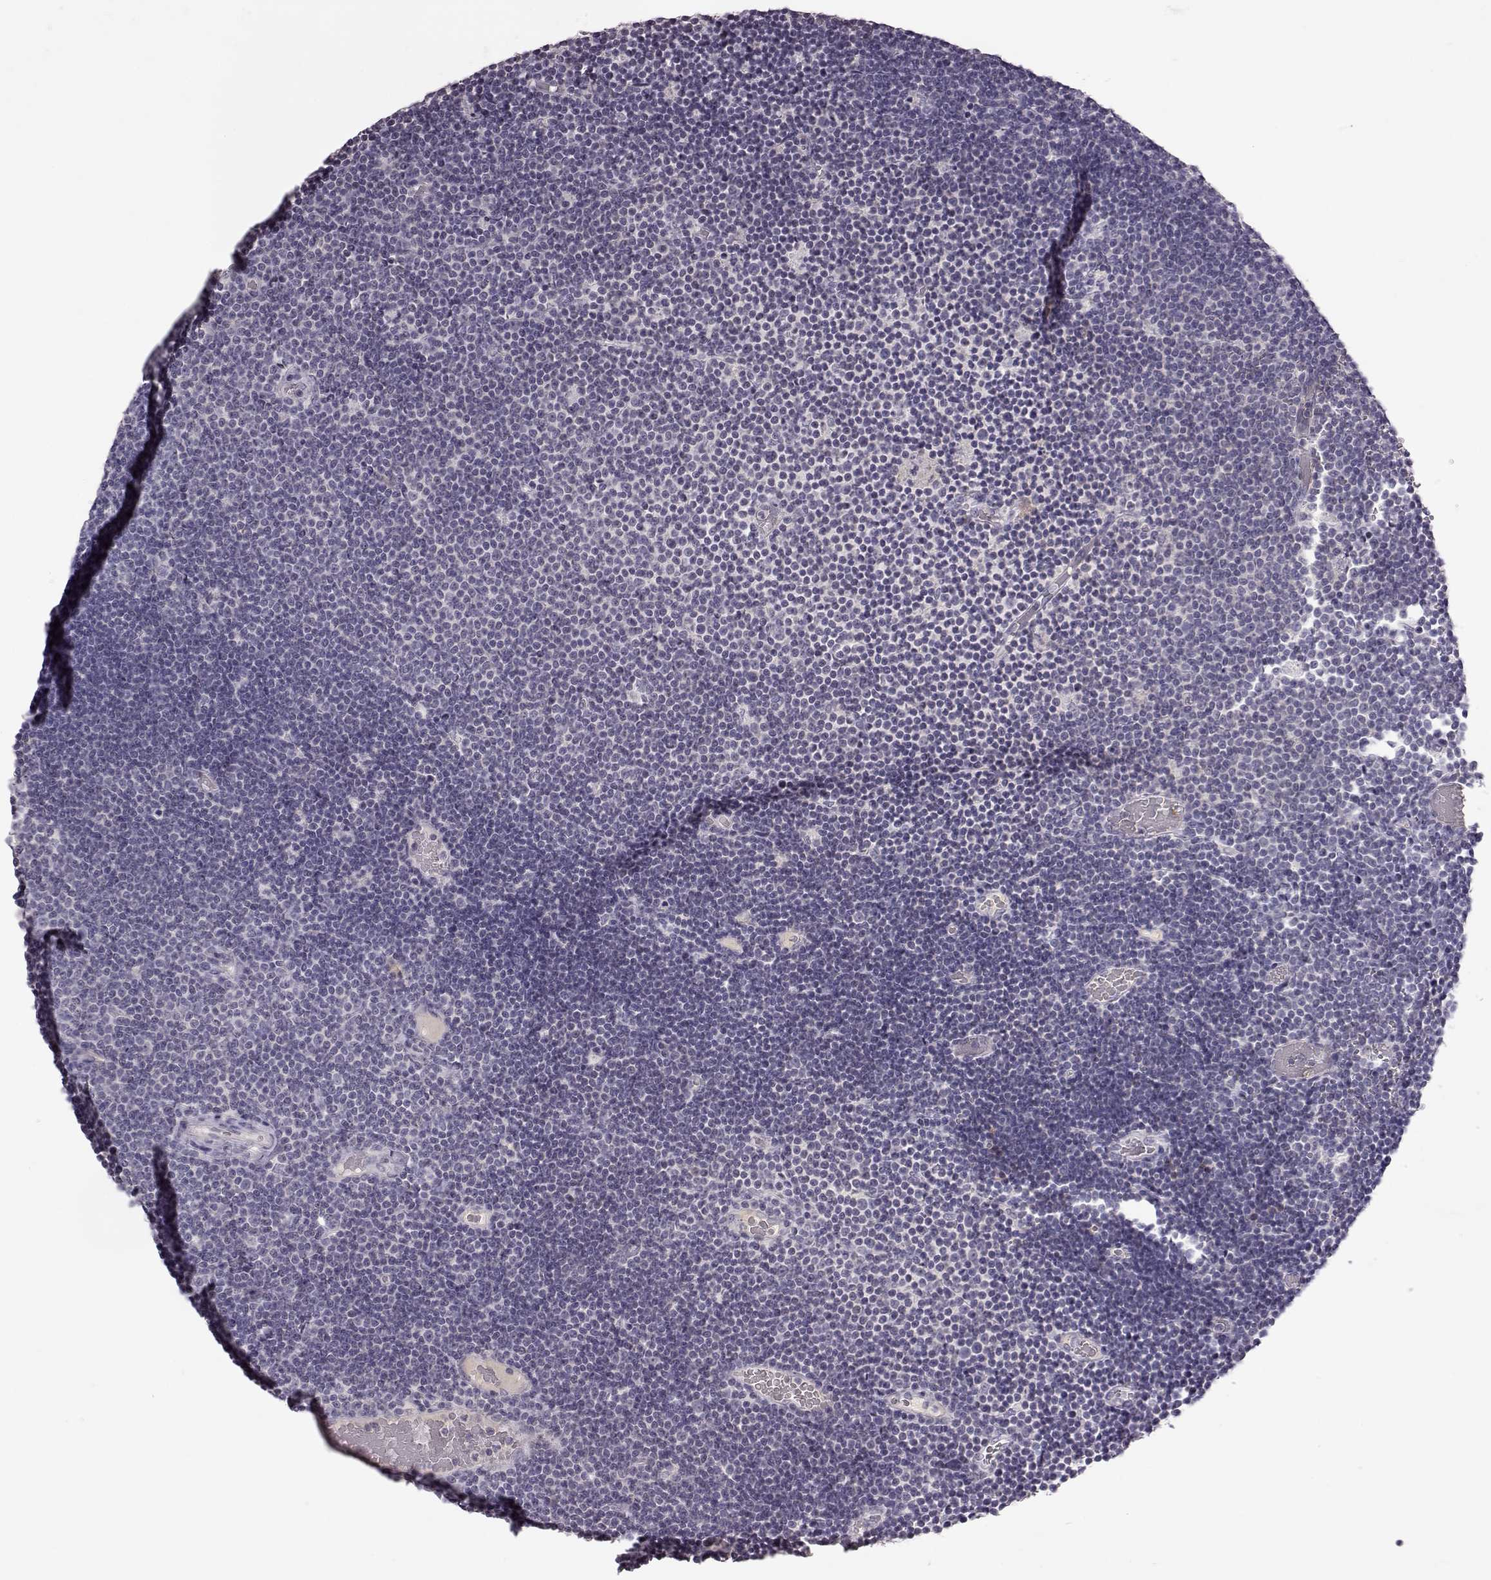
{"staining": {"intensity": "negative", "quantity": "none", "location": "none"}, "tissue": "lymphoma", "cell_type": "Tumor cells", "image_type": "cancer", "snomed": [{"axis": "morphology", "description": "Malignant lymphoma, non-Hodgkin's type, Low grade"}, {"axis": "topography", "description": "Brain"}], "caption": "Immunohistochemistry (IHC) of low-grade malignant lymphoma, non-Hodgkin's type reveals no positivity in tumor cells. (DAB immunohistochemistry (IHC), high magnification).", "gene": "SPAG17", "patient": {"sex": "female", "age": 66}}